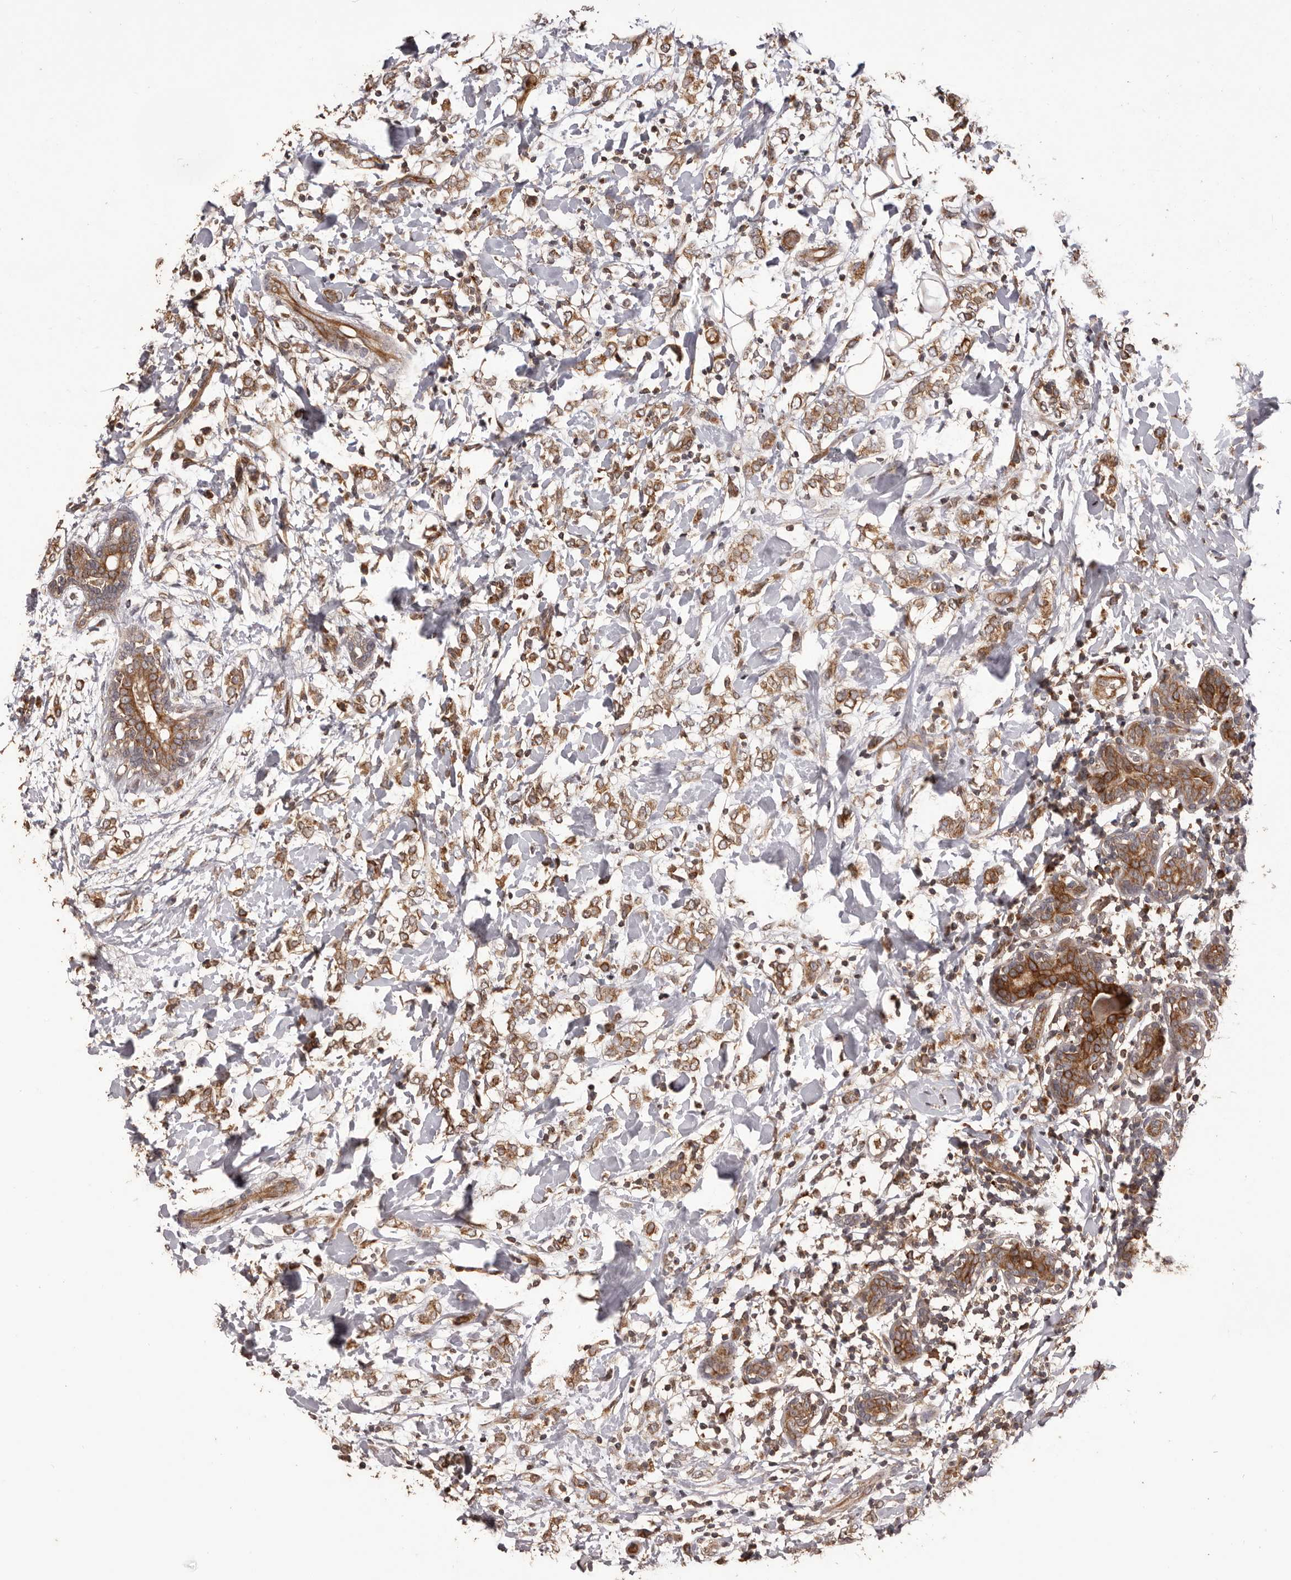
{"staining": {"intensity": "moderate", "quantity": ">75%", "location": "cytoplasmic/membranous"}, "tissue": "breast cancer", "cell_type": "Tumor cells", "image_type": "cancer", "snomed": [{"axis": "morphology", "description": "Normal tissue, NOS"}, {"axis": "morphology", "description": "Lobular carcinoma"}, {"axis": "topography", "description": "Breast"}], "caption": "IHC photomicrograph of breast cancer stained for a protein (brown), which exhibits medium levels of moderate cytoplasmic/membranous staining in approximately >75% of tumor cells.", "gene": "QRSL1", "patient": {"sex": "female", "age": 47}}